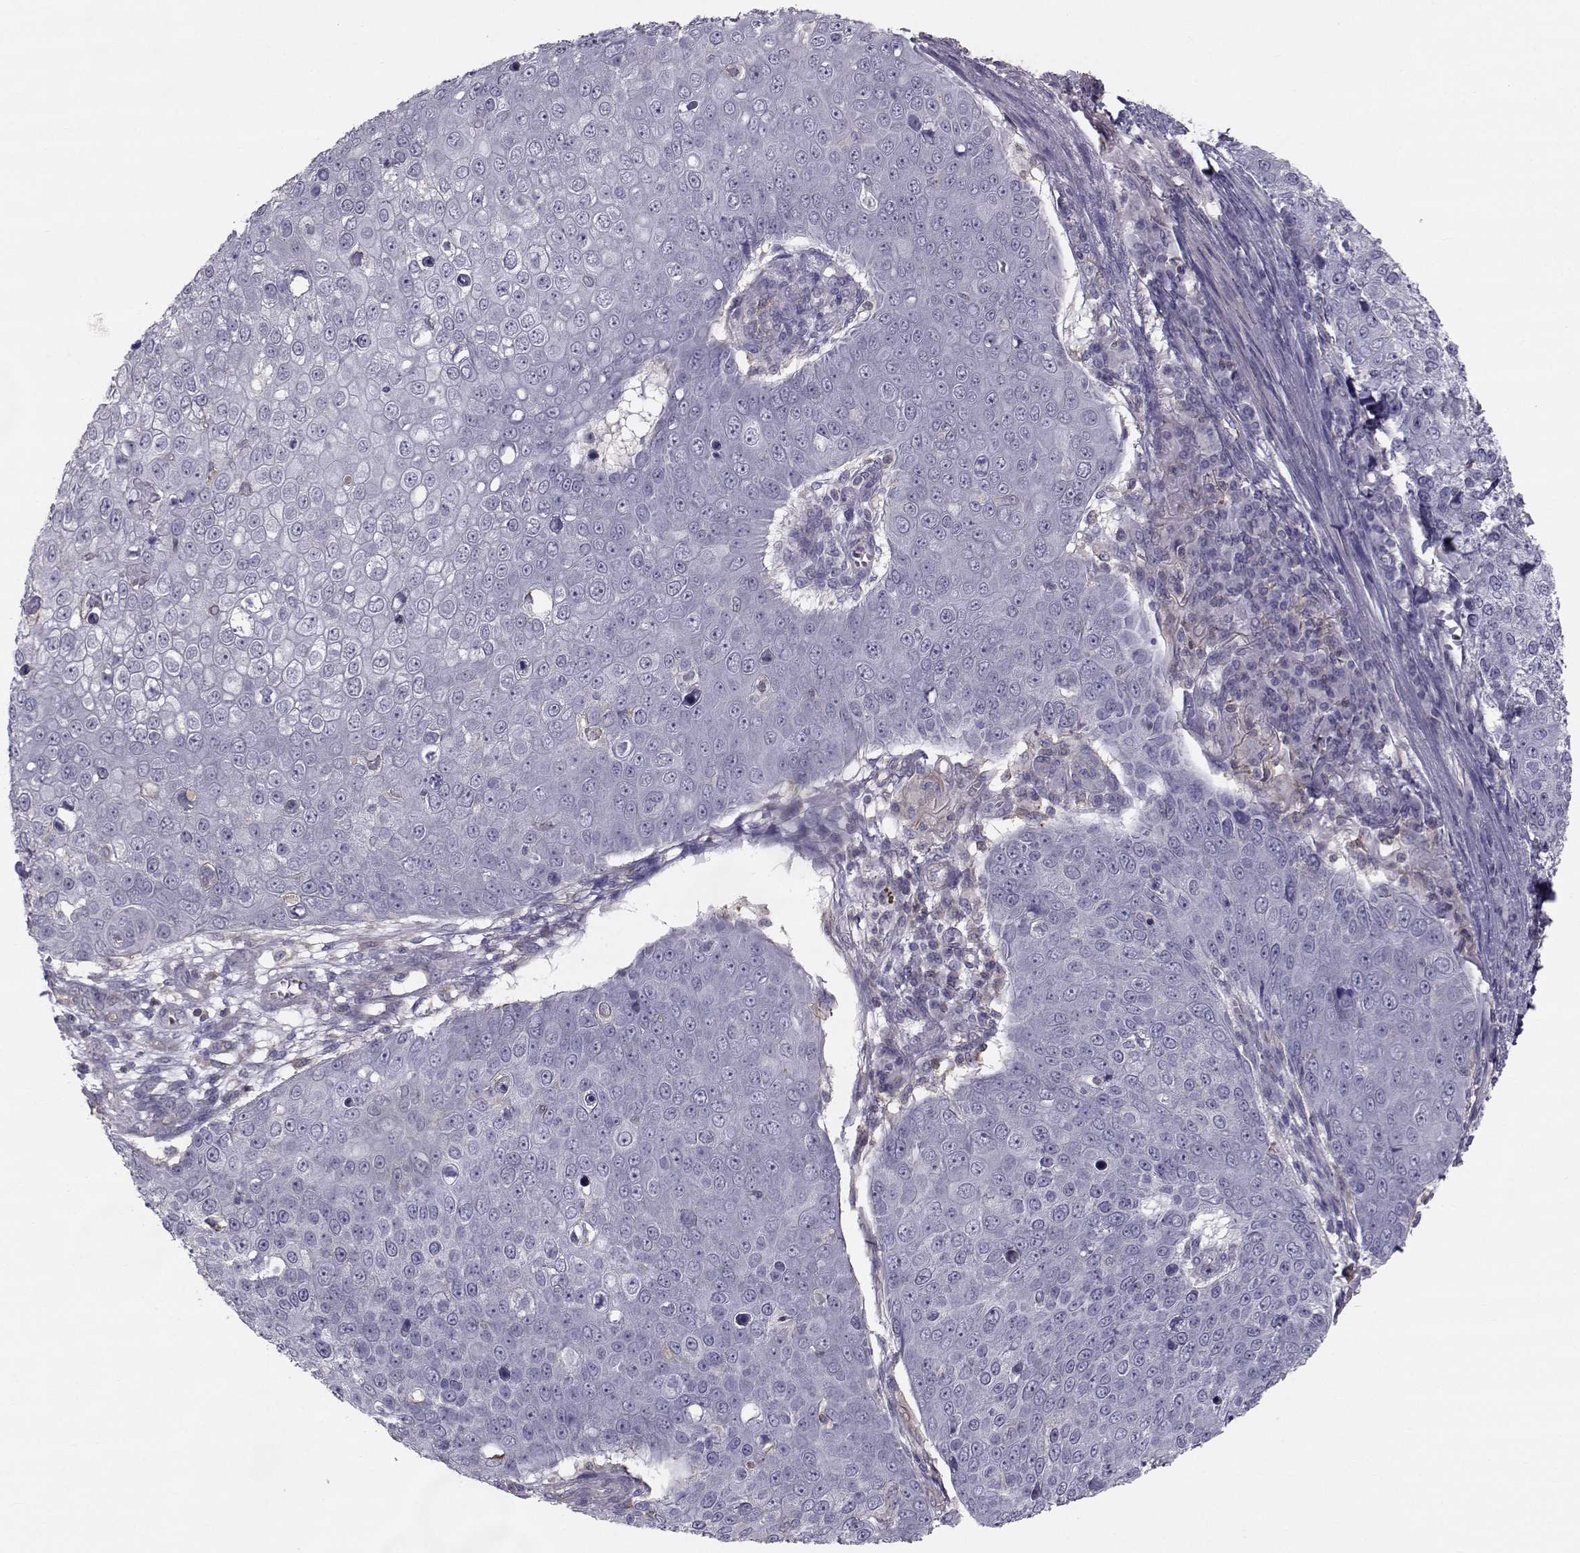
{"staining": {"intensity": "negative", "quantity": "none", "location": "none"}, "tissue": "skin cancer", "cell_type": "Tumor cells", "image_type": "cancer", "snomed": [{"axis": "morphology", "description": "Squamous cell carcinoma, NOS"}, {"axis": "topography", "description": "Skin"}], "caption": "An IHC photomicrograph of skin cancer is shown. There is no staining in tumor cells of skin cancer.", "gene": "GARIN3", "patient": {"sex": "male", "age": 71}}